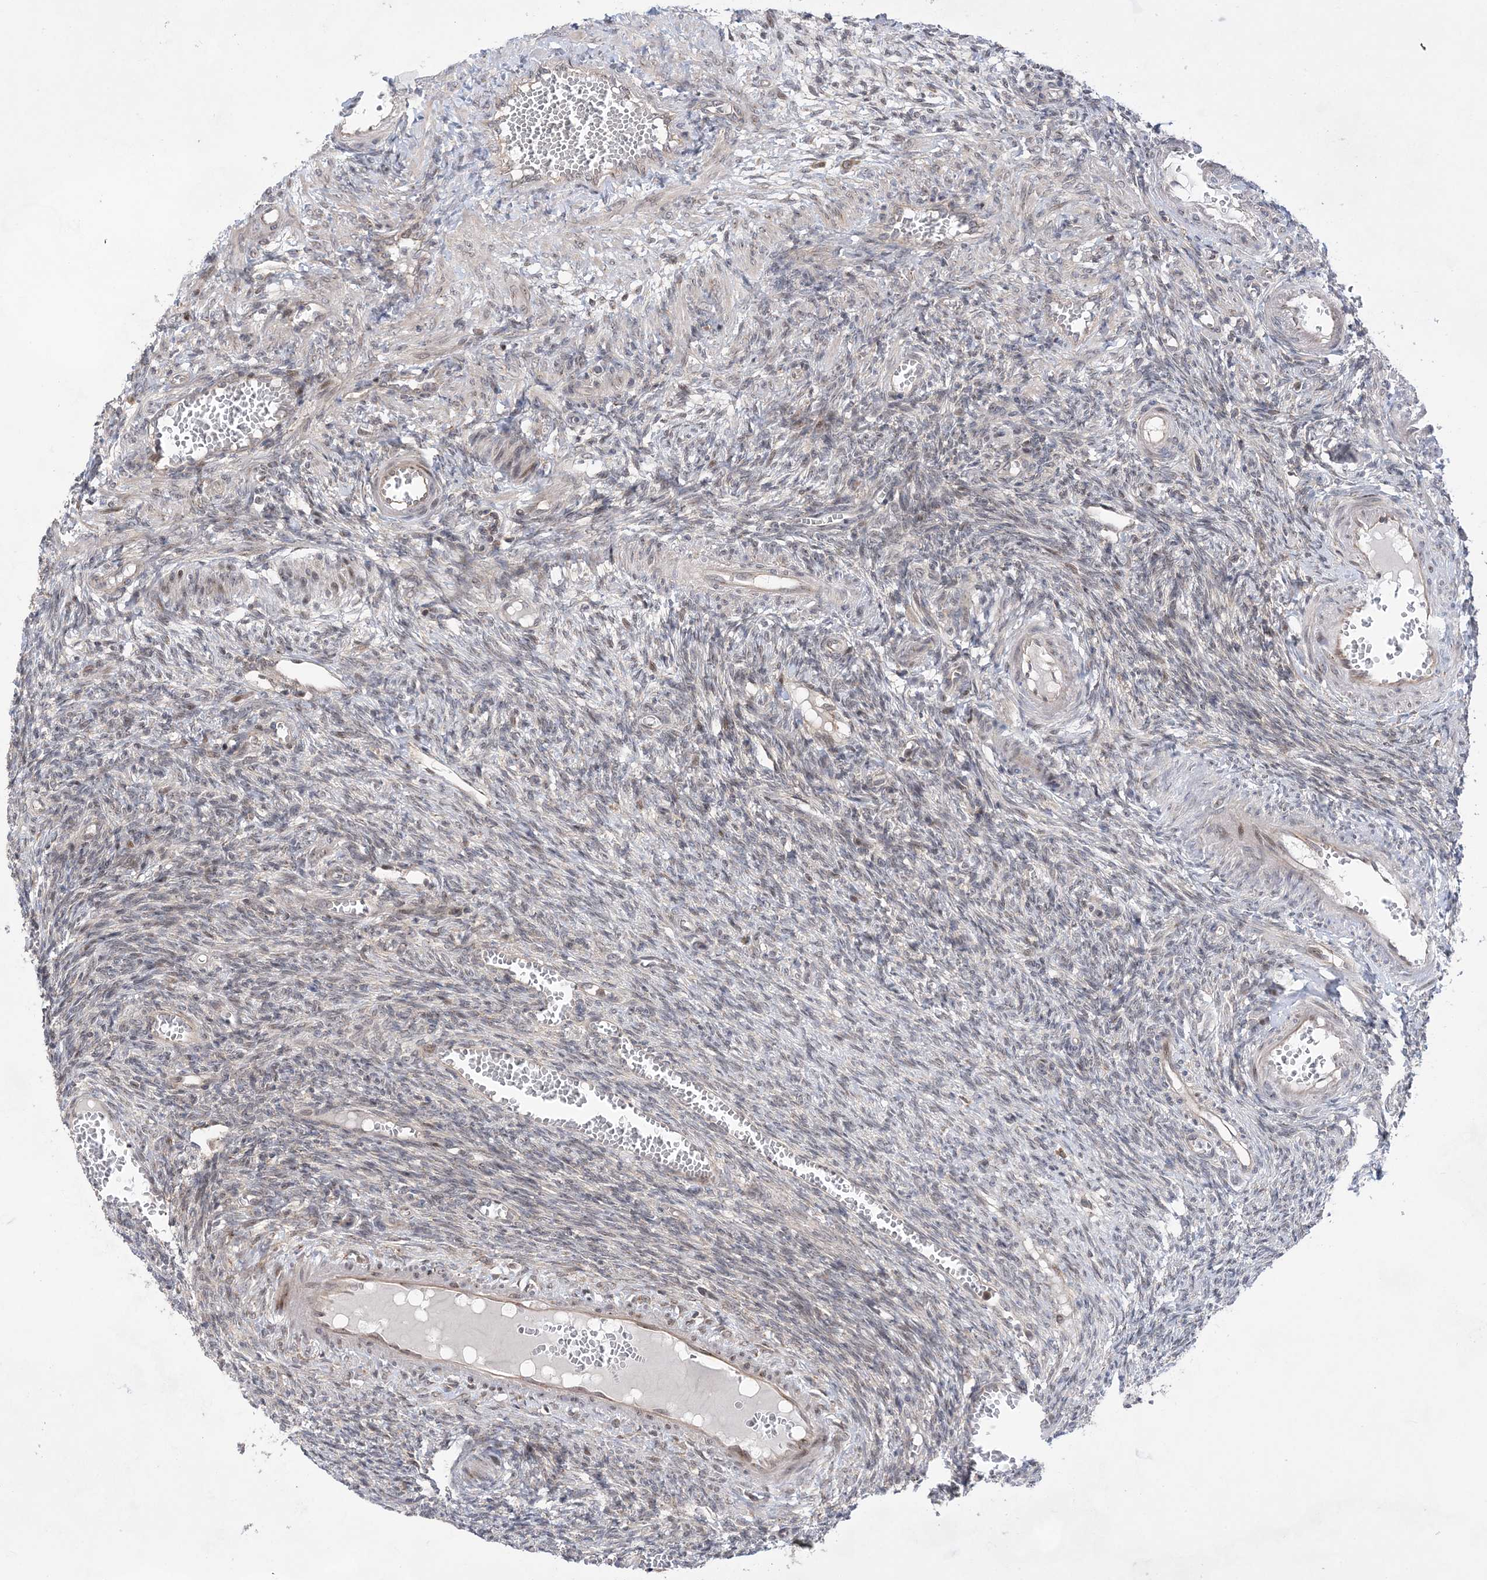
{"staining": {"intensity": "negative", "quantity": "none", "location": "none"}, "tissue": "ovary", "cell_type": "Ovarian stroma cells", "image_type": "normal", "snomed": [{"axis": "morphology", "description": "Normal tissue, NOS"}, {"axis": "topography", "description": "Ovary"}], "caption": "IHC micrograph of benign human ovary stained for a protein (brown), which shows no positivity in ovarian stroma cells.", "gene": "ANAPC15", "patient": {"sex": "female", "age": 27}}